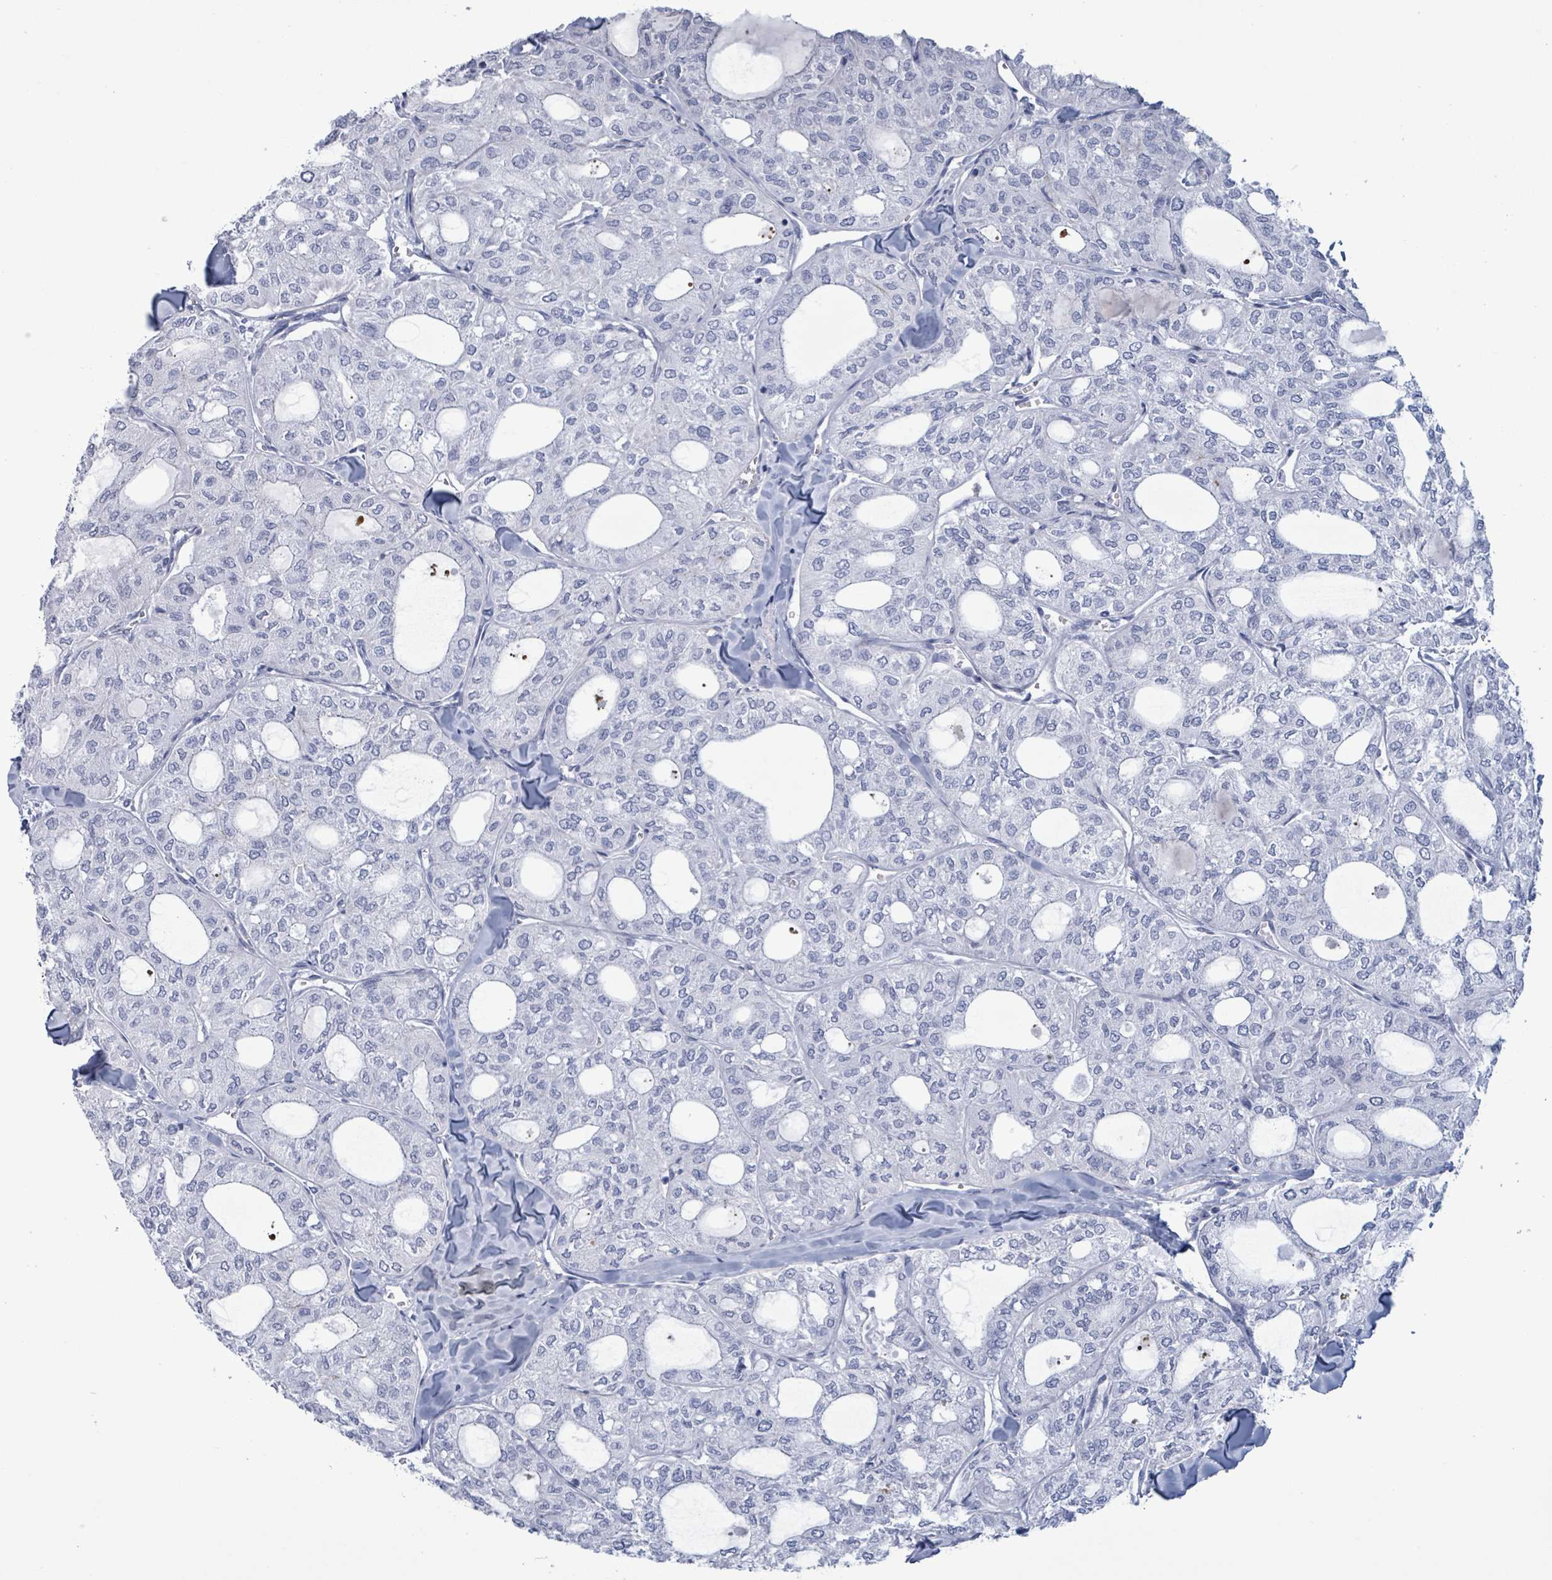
{"staining": {"intensity": "negative", "quantity": "none", "location": "none"}, "tissue": "thyroid cancer", "cell_type": "Tumor cells", "image_type": "cancer", "snomed": [{"axis": "morphology", "description": "Follicular adenoma carcinoma, NOS"}, {"axis": "topography", "description": "Thyroid gland"}], "caption": "Thyroid cancer stained for a protein using immunohistochemistry displays no expression tumor cells.", "gene": "ZNF771", "patient": {"sex": "male", "age": 75}}